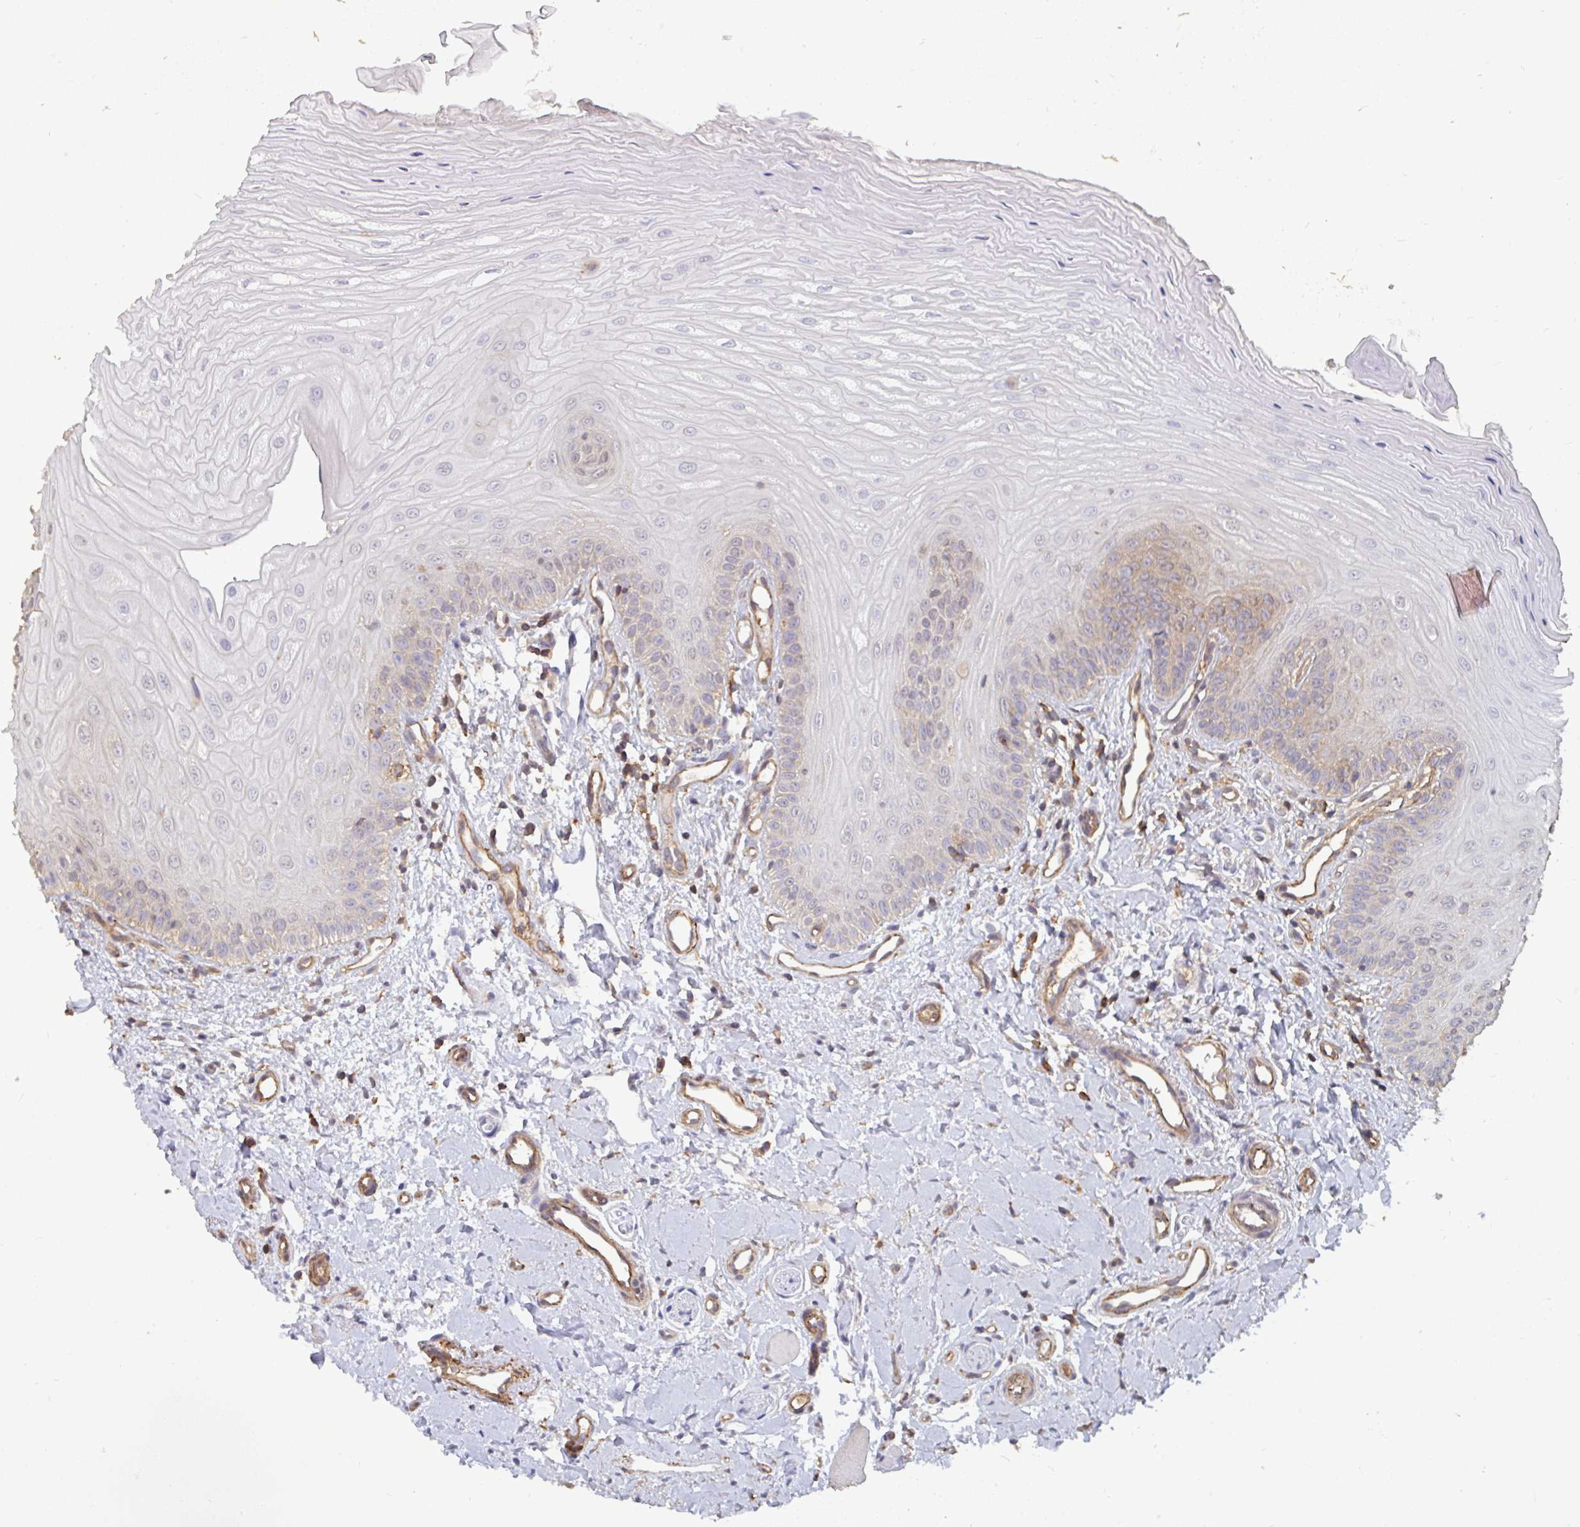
{"staining": {"intensity": "negative", "quantity": "none", "location": "none"}, "tissue": "oral mucosa", "cell_type": "Squamous epithelial cells", "image_type": "normal", "snomed": [{"axis": "morphology", "description": "Normal tissue, NOS"}, {"axis": "topography", "description": "Oral tissue"}], "caption": "IHC image of normal oral mucosa: human oral mucosa stained with DAB reveals no significant protein staining in squamous epithelial cells. The staining is performed using DAB (3,3'-diaminobenzidine) brown chromogen with nuclei counter-stained in using hematoxylin.", "gene": "ISCU", "patient": {"sex": "female", "age": 73}}